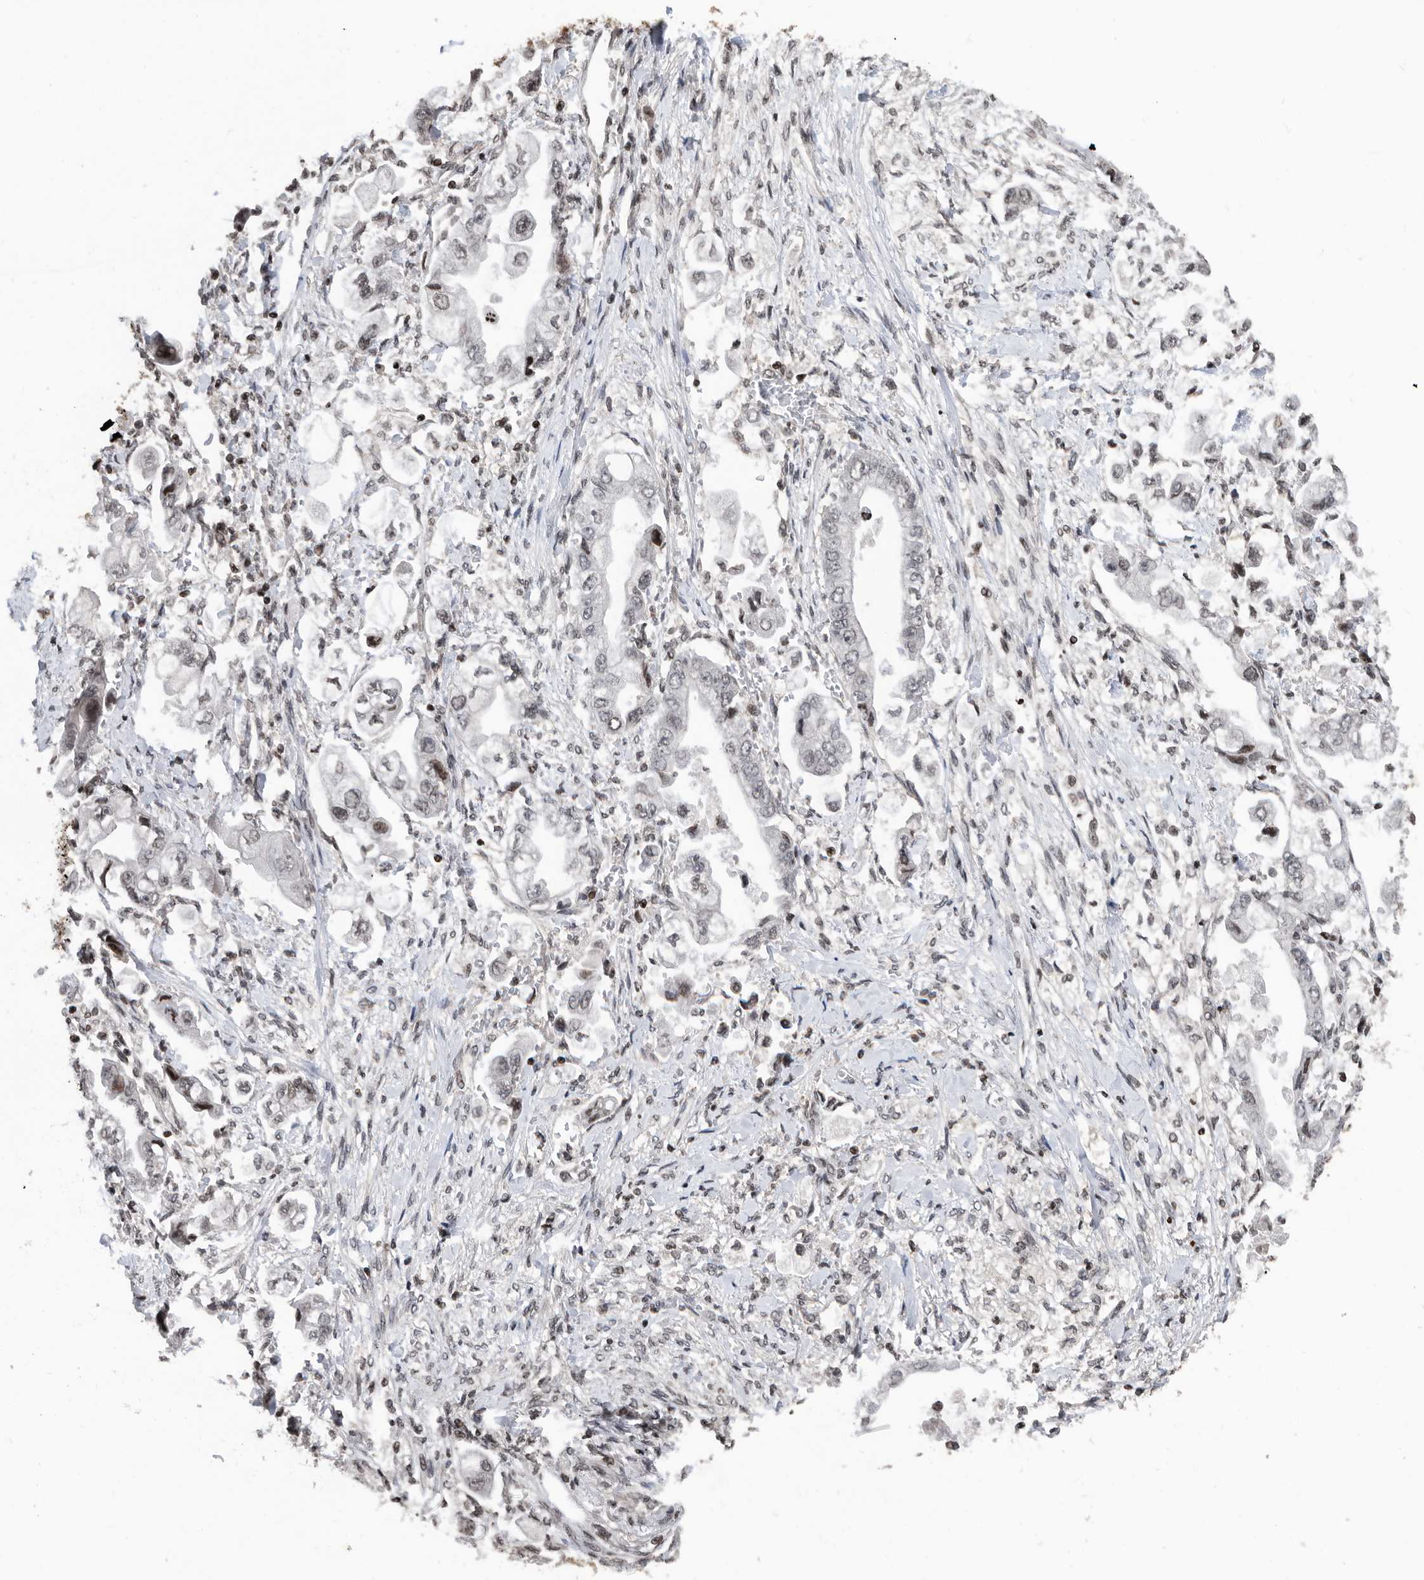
{"staining": {"intensity": "moderate", "quantity": "<25%", "location": "nuclear"}, "tissue": "stomach cancer", "cell_type": "Tumor cells", "image_type": "cancer", "snomed": [{"axis": "morphology", "description": "Adenocarcinoma, NOS"}, {"axis": "topography", "description": "Stomach"}], "caption": "Immunohistochemical staining of stomach adenocarcinoma shows moderate nuclear protein staining in about <25% of tumor cells.", "gene": "SNRNP48", "patient": {"sex": "male", "age": 62}}